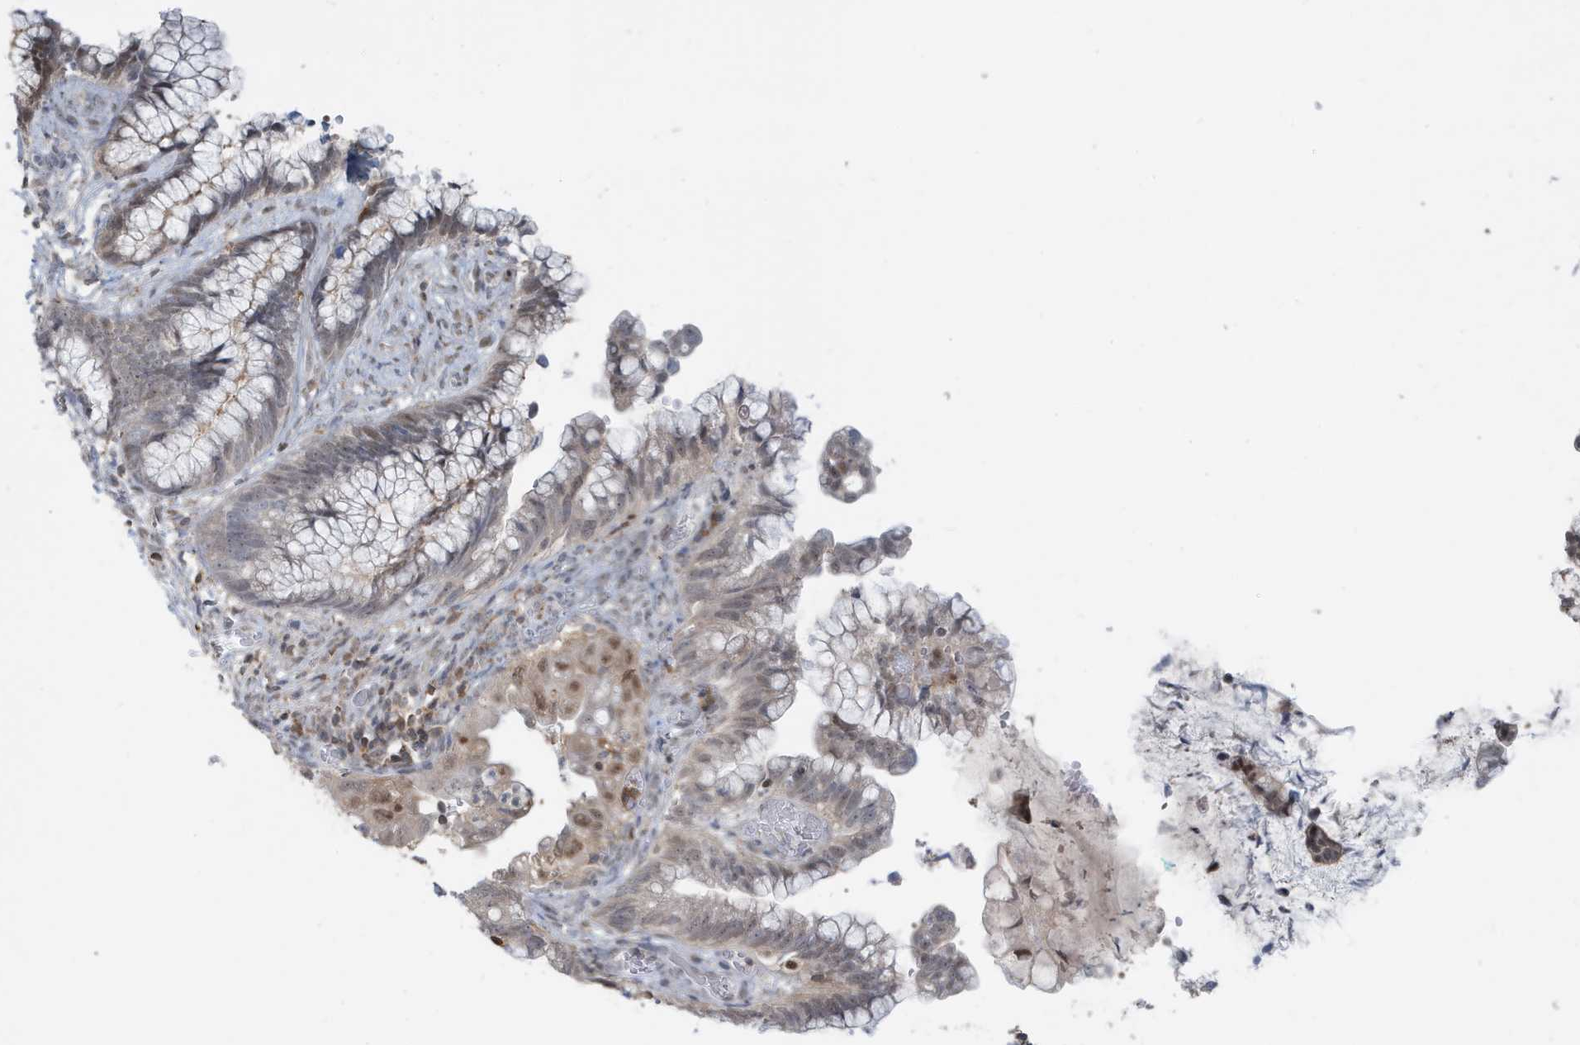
{"staining": {"intensity": "moderate", "quantity": "25%-75%", "location": "cytoplasmic/membranous"}, "tissue": "cervical cancer", "cell_type": "Tumor cells", "image_type": "cancer", "snomed": [{"axis": "morphology", "description": "Adenocarcinoma, NOS"}, {"axis": "topography", "description": "Cervix"}], "caption": "Immunohistochemistry image of human cervical cancer stained for a protein (brown), which shows medium levels of moderate cytoplasmic/membranous expression in about 25%-75% of tumor cells.", "gene": "OGA", "patient": {"sex": "female", "age": 44}}